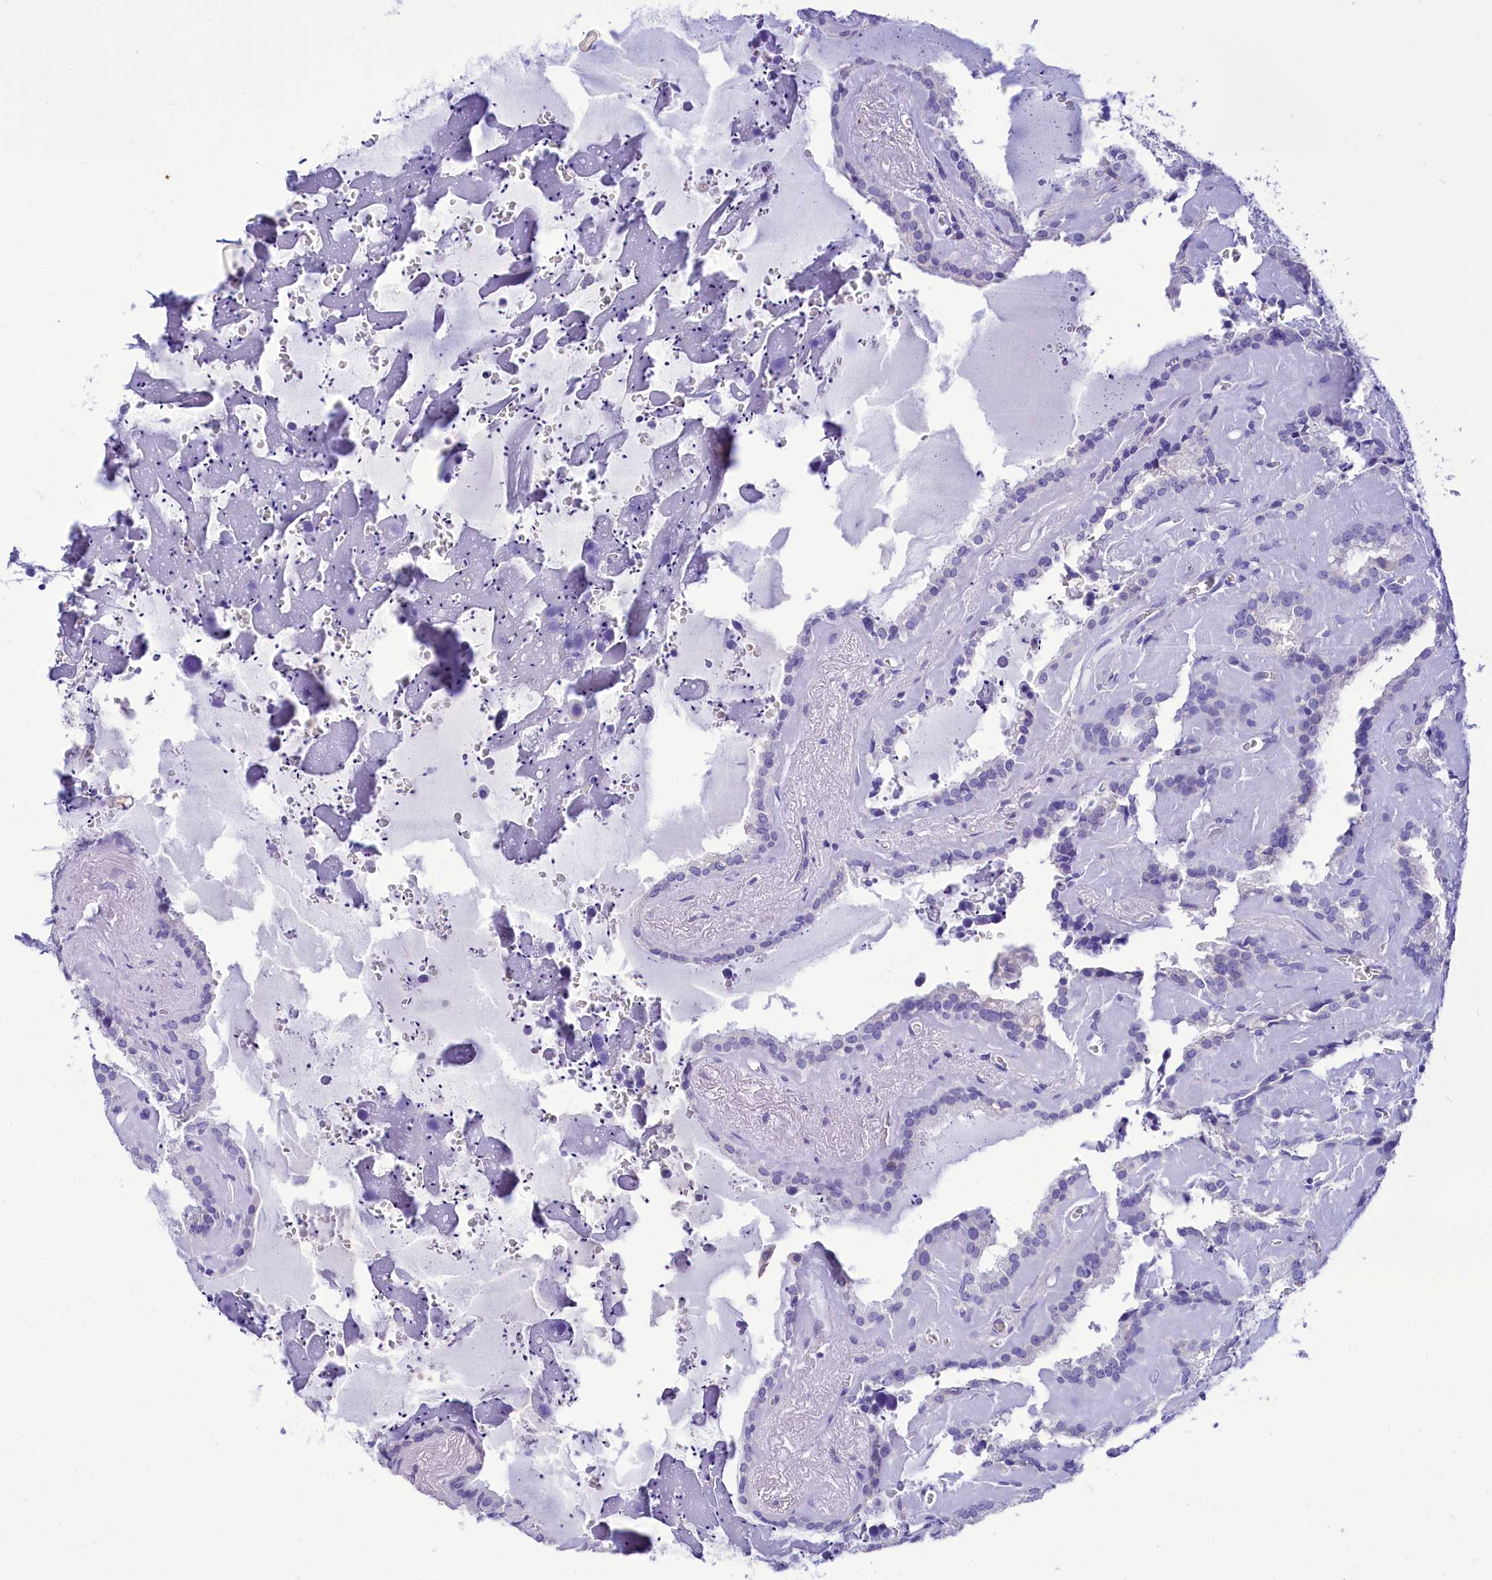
{"staining": {"intensity": "negative", "quantity": "none", "location": "none"}, "tissue": "seminal vesicle", "cell_type": "Glandular cells", "image_type": "normal", "snomed": [{"axis": "morphology", "description": "Normal tissue, NOS"}, {"axis": "topography", "description": "Prostate"}, {"axis": "topography", "description": "Seminal veicle"}], "caption": "High magnification brightfield microscopy of normal seminal vesicle stained with DAB (brown) and counterstained with hematoxylin (blue): glandular cells show no significant positivity.", "gene": "TTC36", "patient": {"sex": "male", "age": 59}}